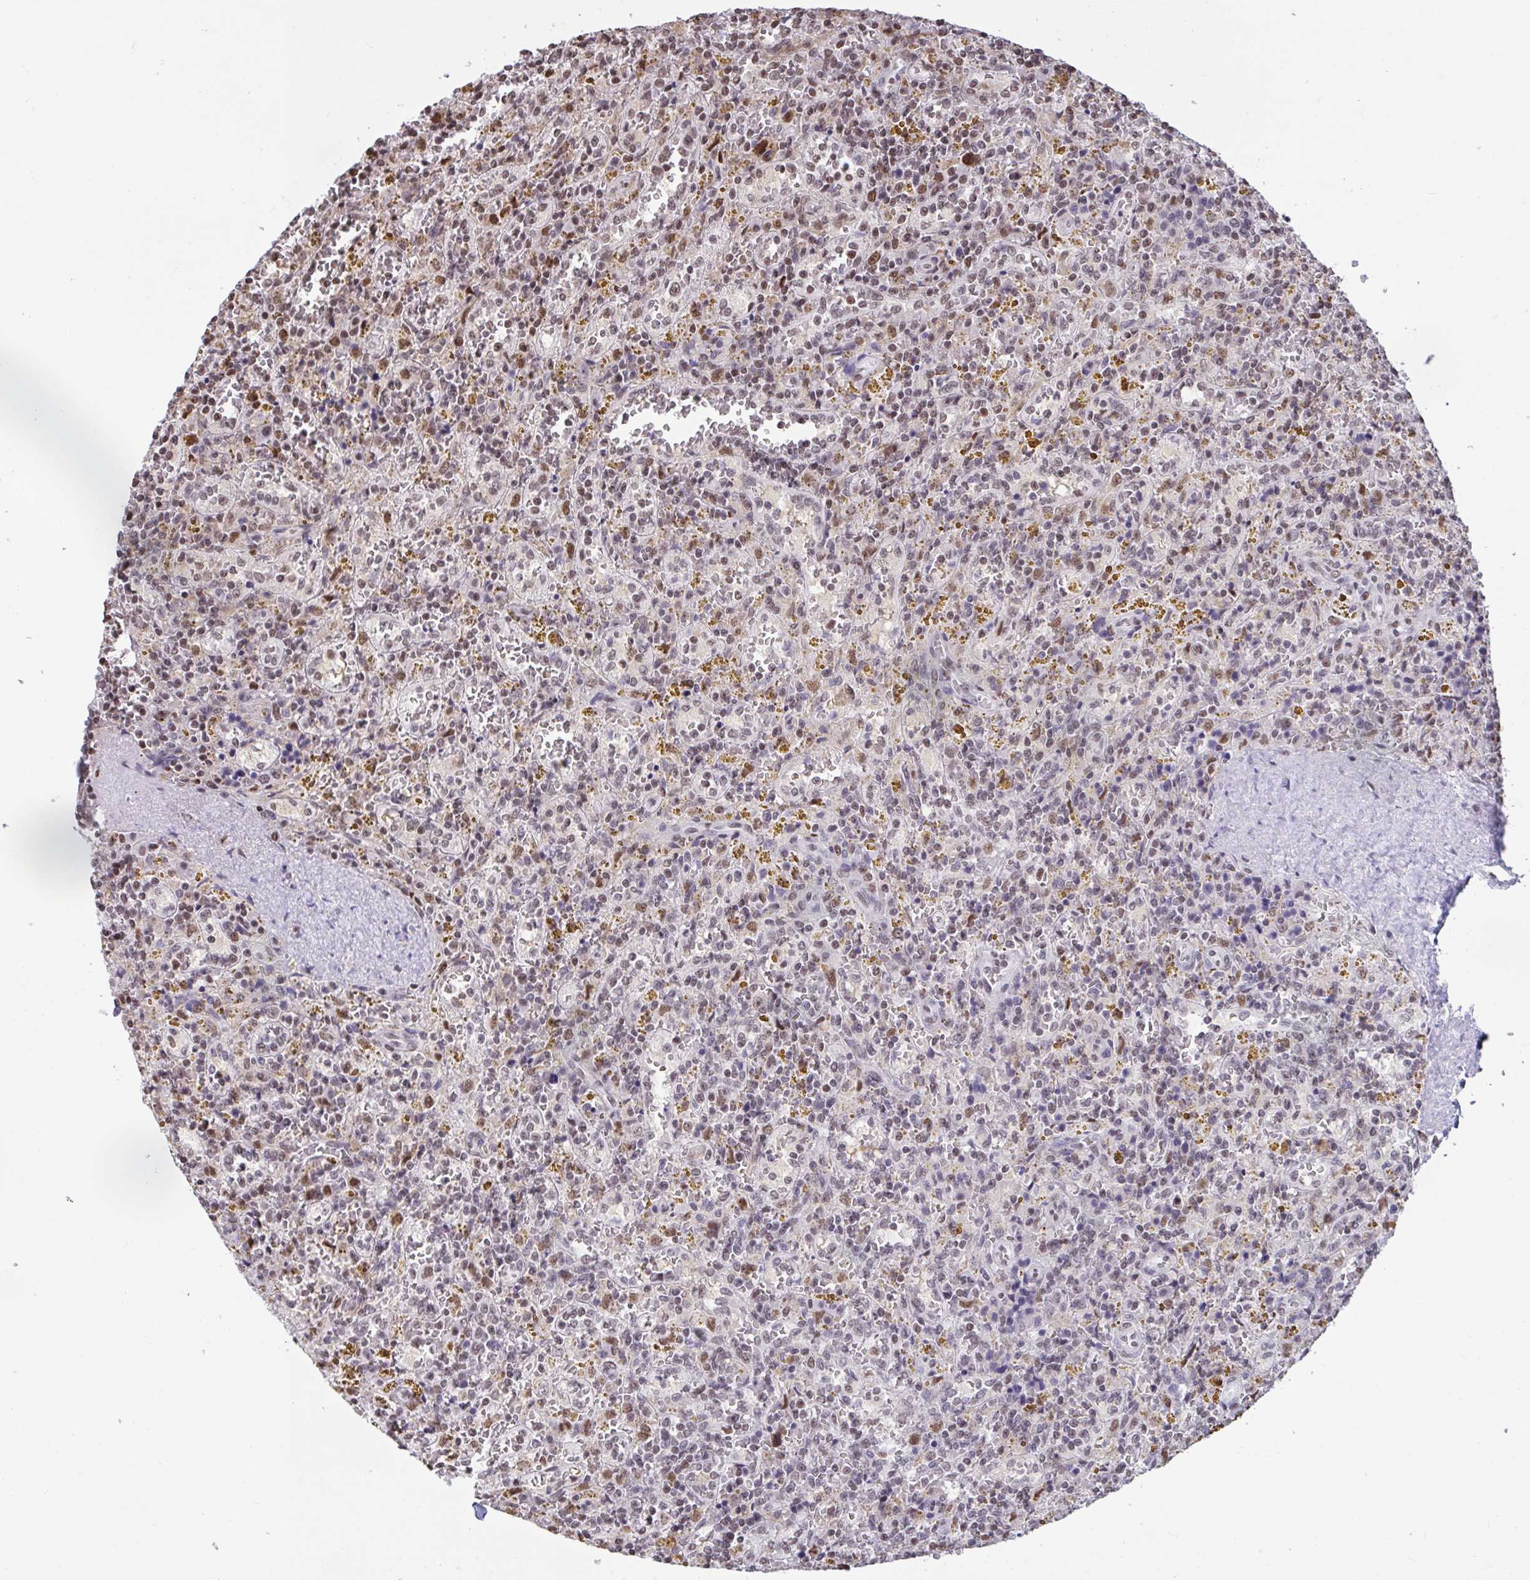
{"staining": {"intensity": "moderate", "quantity": ">75%", "location": "nuclear"}, "tissue": "lymphoma", "cell_type": "Tumor cells", "image_type": "cancer", "snomed": [{"axis": "morphology", "description": "Malignant lymphoma, non-Hodgkin's type, Low grade"}, {"axis": "topography", "description": "Spleen"}], "caption": "High-magnification brightfield microscopy of lymphoma stained with DAB (3,3'-diaminobenzidine) (brown) and counterstained with hematoxylin (blue). tumor cells exhibit moderate nuclear positivity is seen in approximately>75% of cells.", "gene": "HNRNPDL", "patient": {"sex": "female", "age": 65}}